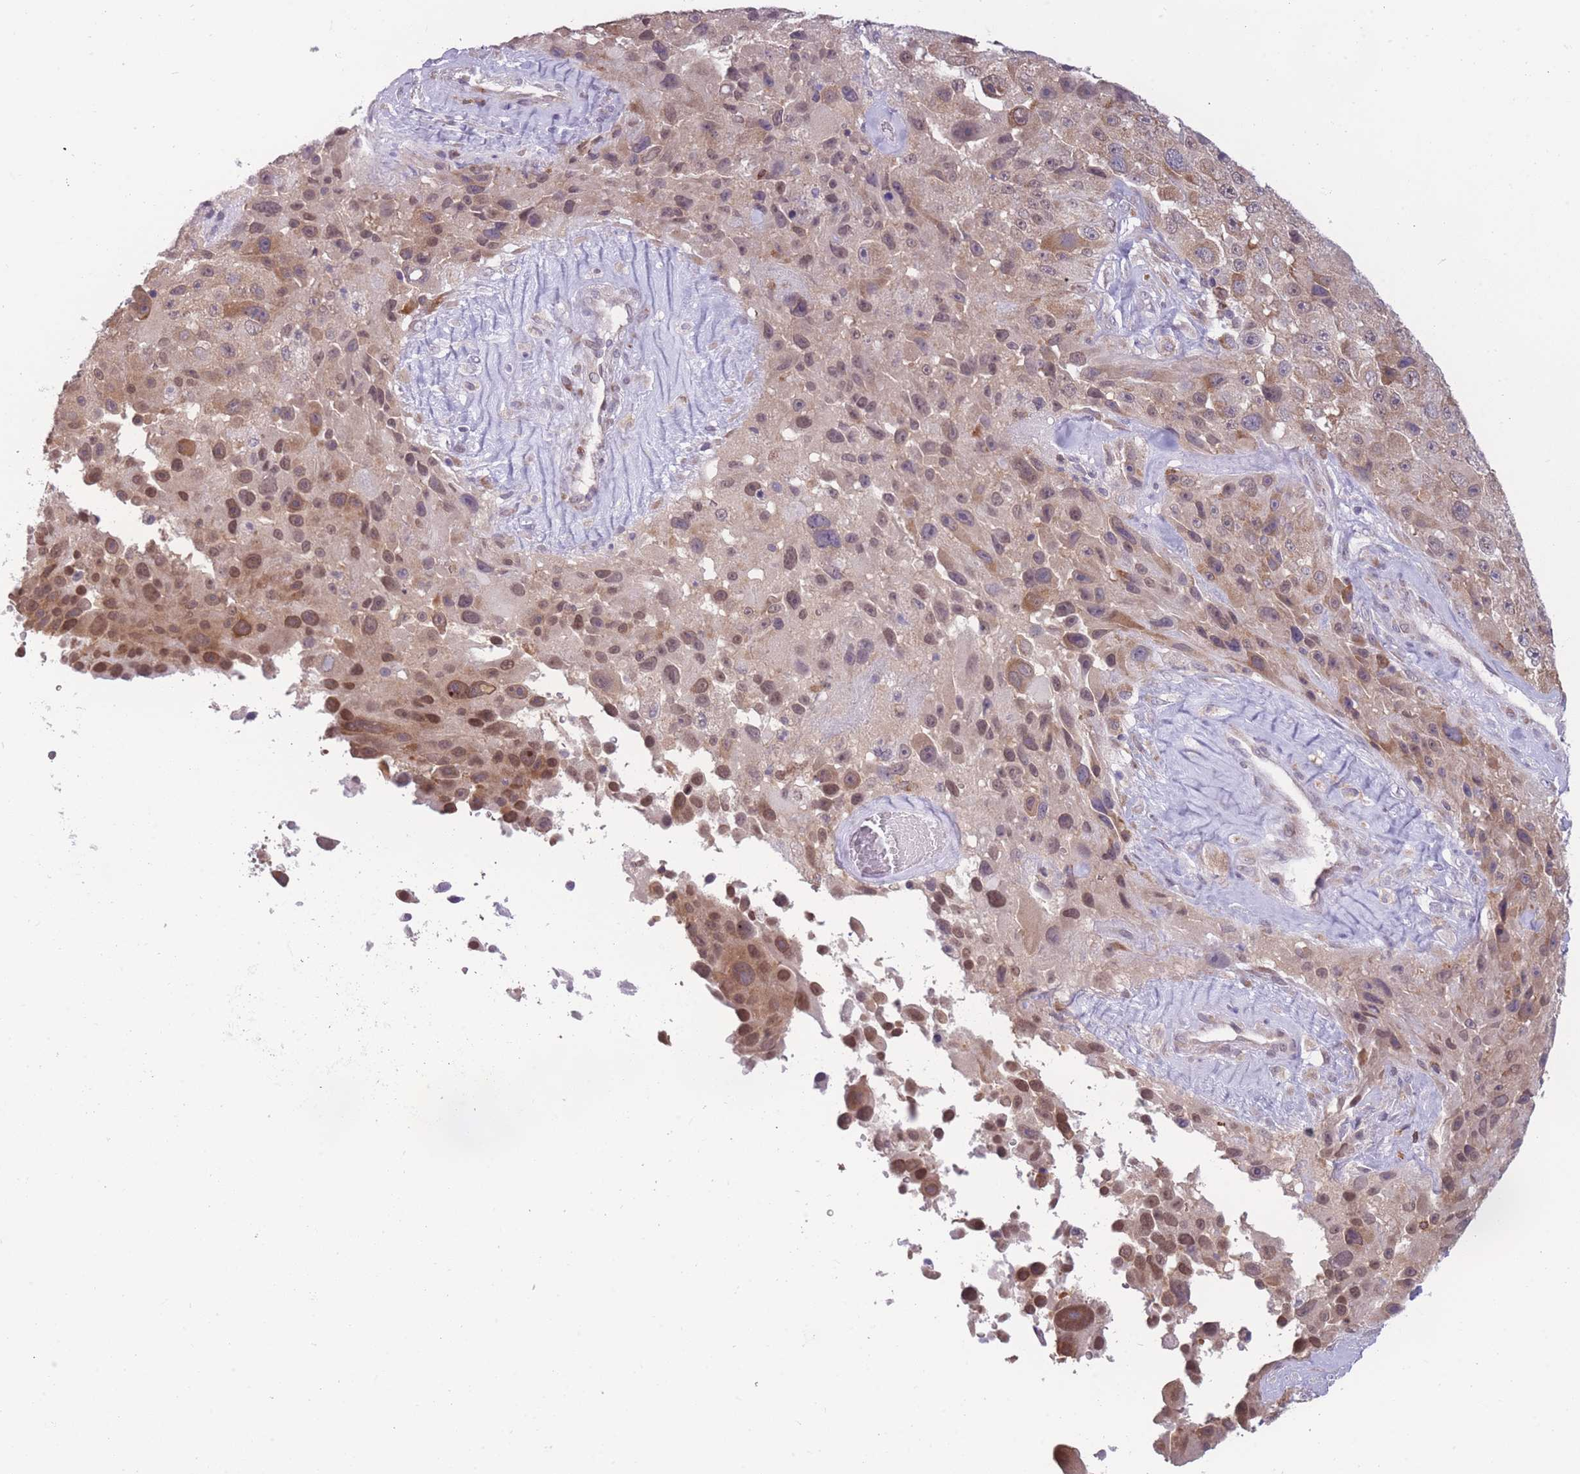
{"staining": {"intensity": "moderate", "quantity": ">75%", "location": "cytoplasmic/membranous,nuclear"}, "tissue": "melanoma", "cell_type": "Tumor cells", "image_type": "cancer", "snomed": [{"axis": "morphology", "description": "Malignant melanoma, Metastatic site"}, {"axis": "topography", "description": "Lymph node"}], "caption": "The micrograph exhibits a brown stain indicating the presence of a protein in the cytoplasmic/membranous and nuclear of tumor cells in malignant melanoma (metastatic site).", "gene": "TMEM121", "patient": {"sex": "male", "age": 62}}